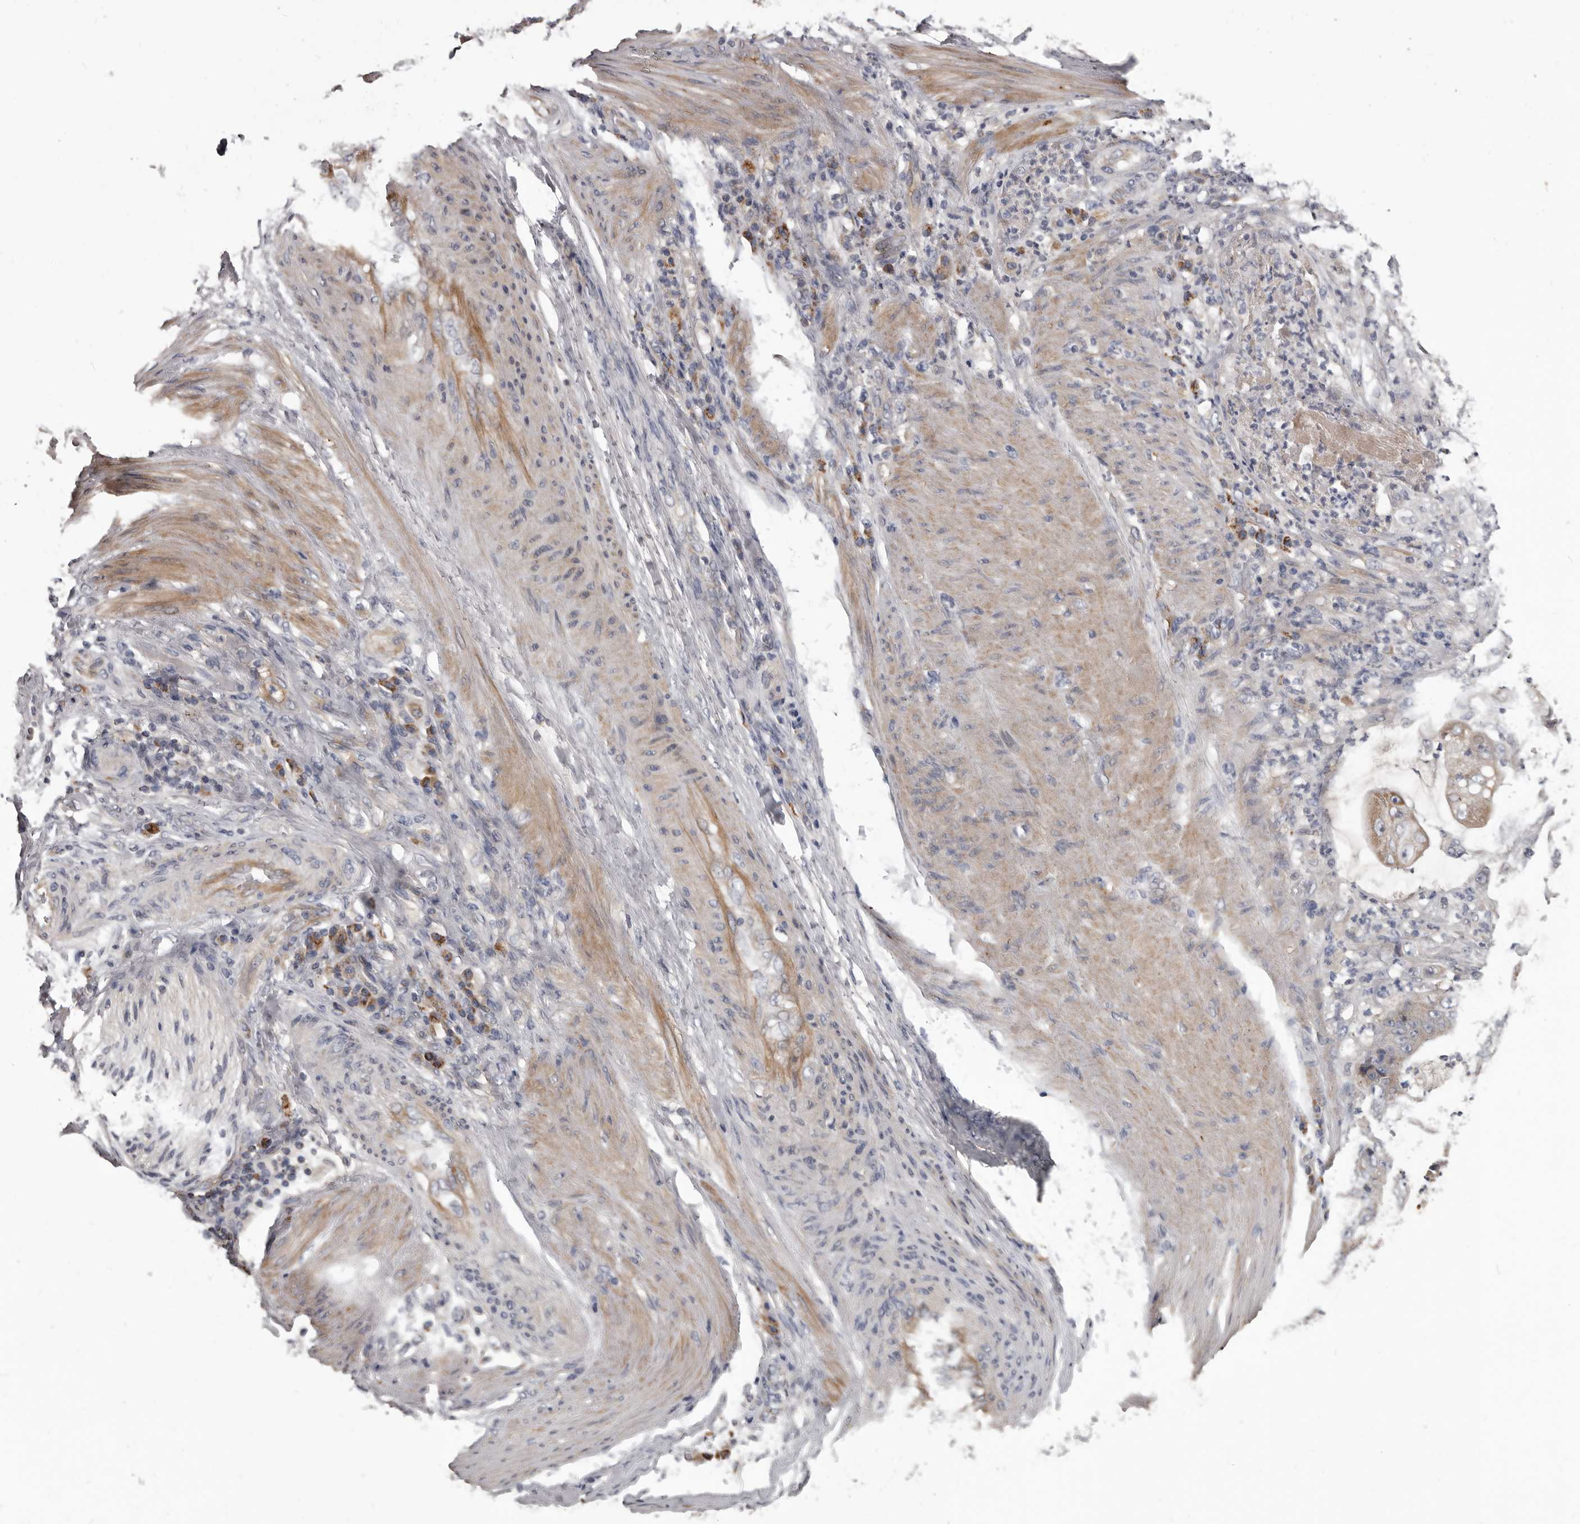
{"staining": {"intensity": "weak", "quantity": "<25%", "location": "cytoplasmic/membranous"}, "tissue": "stomach cancer", "cell_type": "Tumor cells", "image_type": "cancer", "snomed": [{"axis": "morphology", "description": "Adenocarcinoma, NOS"}, {"axis": "topography", "description": "Stomach"}], "caption": "An IHC histopathology image of stomach cancer (adenocarcinoma) is shown. There is no staining in tumor cells of stomach cancer (adenocarcinoma). (DAB (3,3'-diaminobenzidine) immunohistochemistry with hematoxylin counter stain).", "gene": "ALDH5A1", "patient": {"sex": "female", "age": 73}}